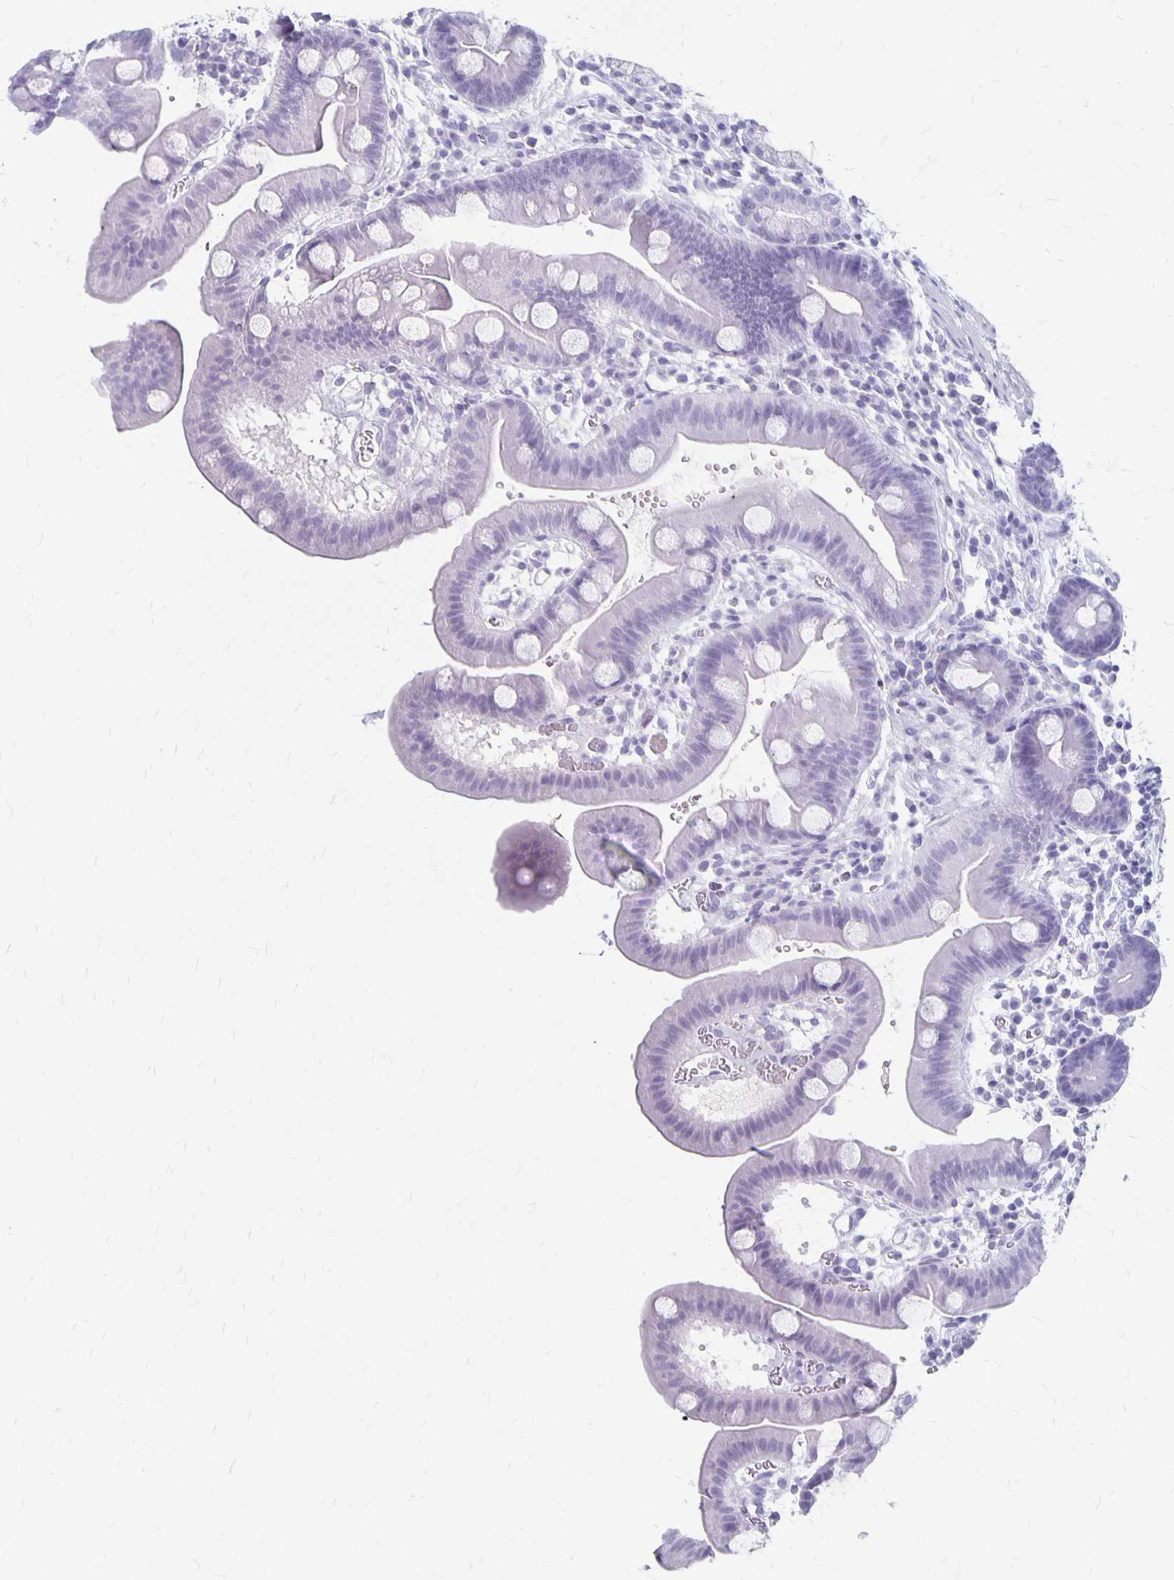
{"staining": {"intensity": "negative", "quantity": "none", "location": "none"}, "tissue": "duodenum", "cell_type": "Glandular cells", "image_type": "normal", "snomed": [{"axis": "morphology", "description": "Normal tissue, NOS"}, {"axis": "topography", "description": "Duodenum"}], "caption": "This is an immunohistochemistry (IHC) photomicrograph of benign duodenum. There is no positivity in glandular cells.", "gene": "MAGEC2", "patient": {"sex": "male", "age": 59}}